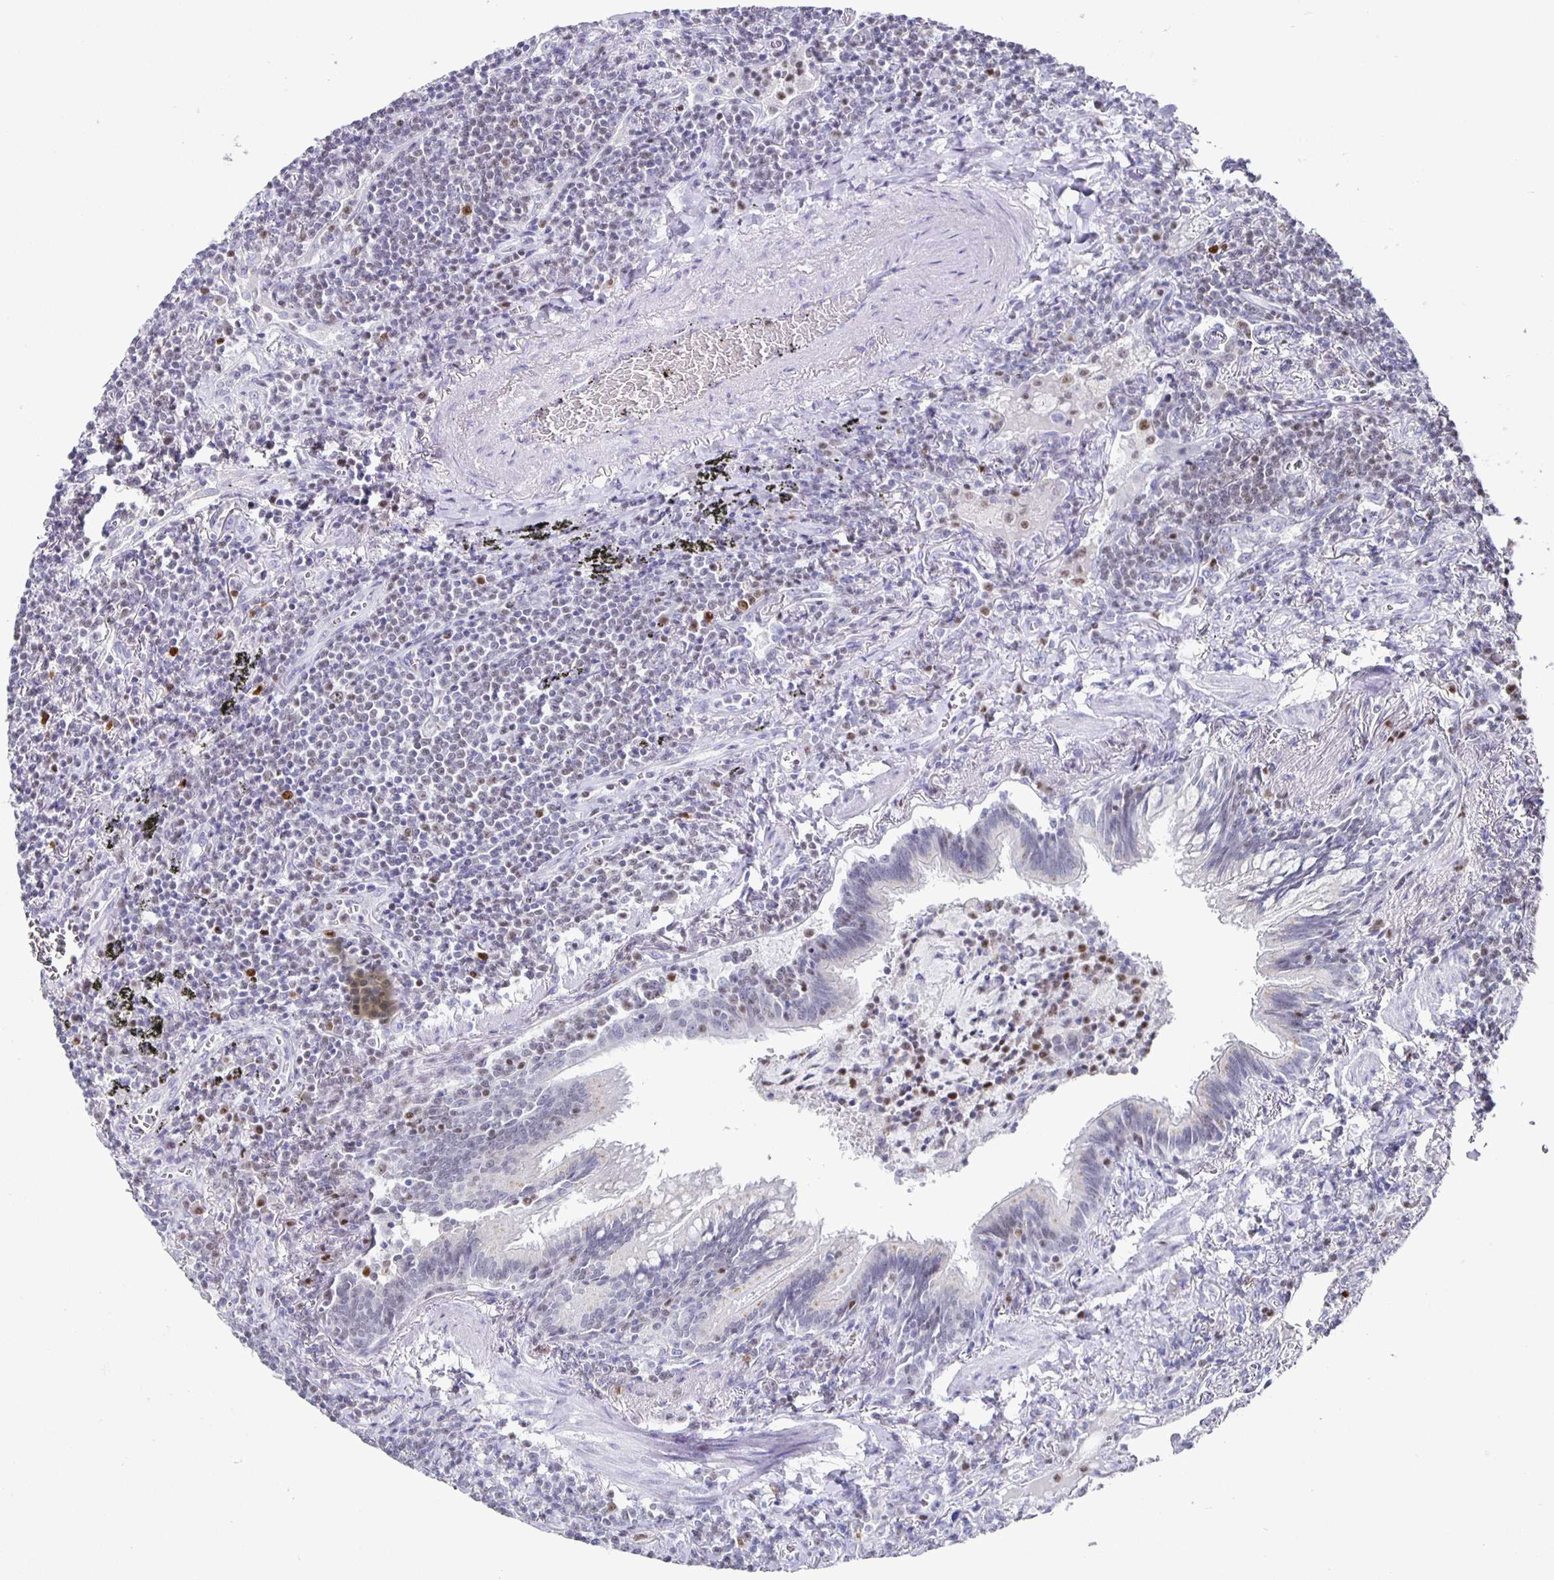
{"staining": {"intensity": "negative", "quantity": "none", "location": "none"}, "tissue": "lymphoma", "cell_type": "Tumor cells", "image_type": "cancer", "snomed": [{"axis": "morphology", "description": "Malignant lymphoma, non-Hodgkin's type, Low grade"}, {"axis": "topography", "description": "Lung"}], "caption": "High magnification brightfield microscopy of lymphoma stained with DAB (3,3'-diaminobenzidine) (brown) and counterstained with hematoxylin (blue): tumor cells show no significant staining.", "gene": "RUNX2", "patient": {"sex": "female", "age": 71}}